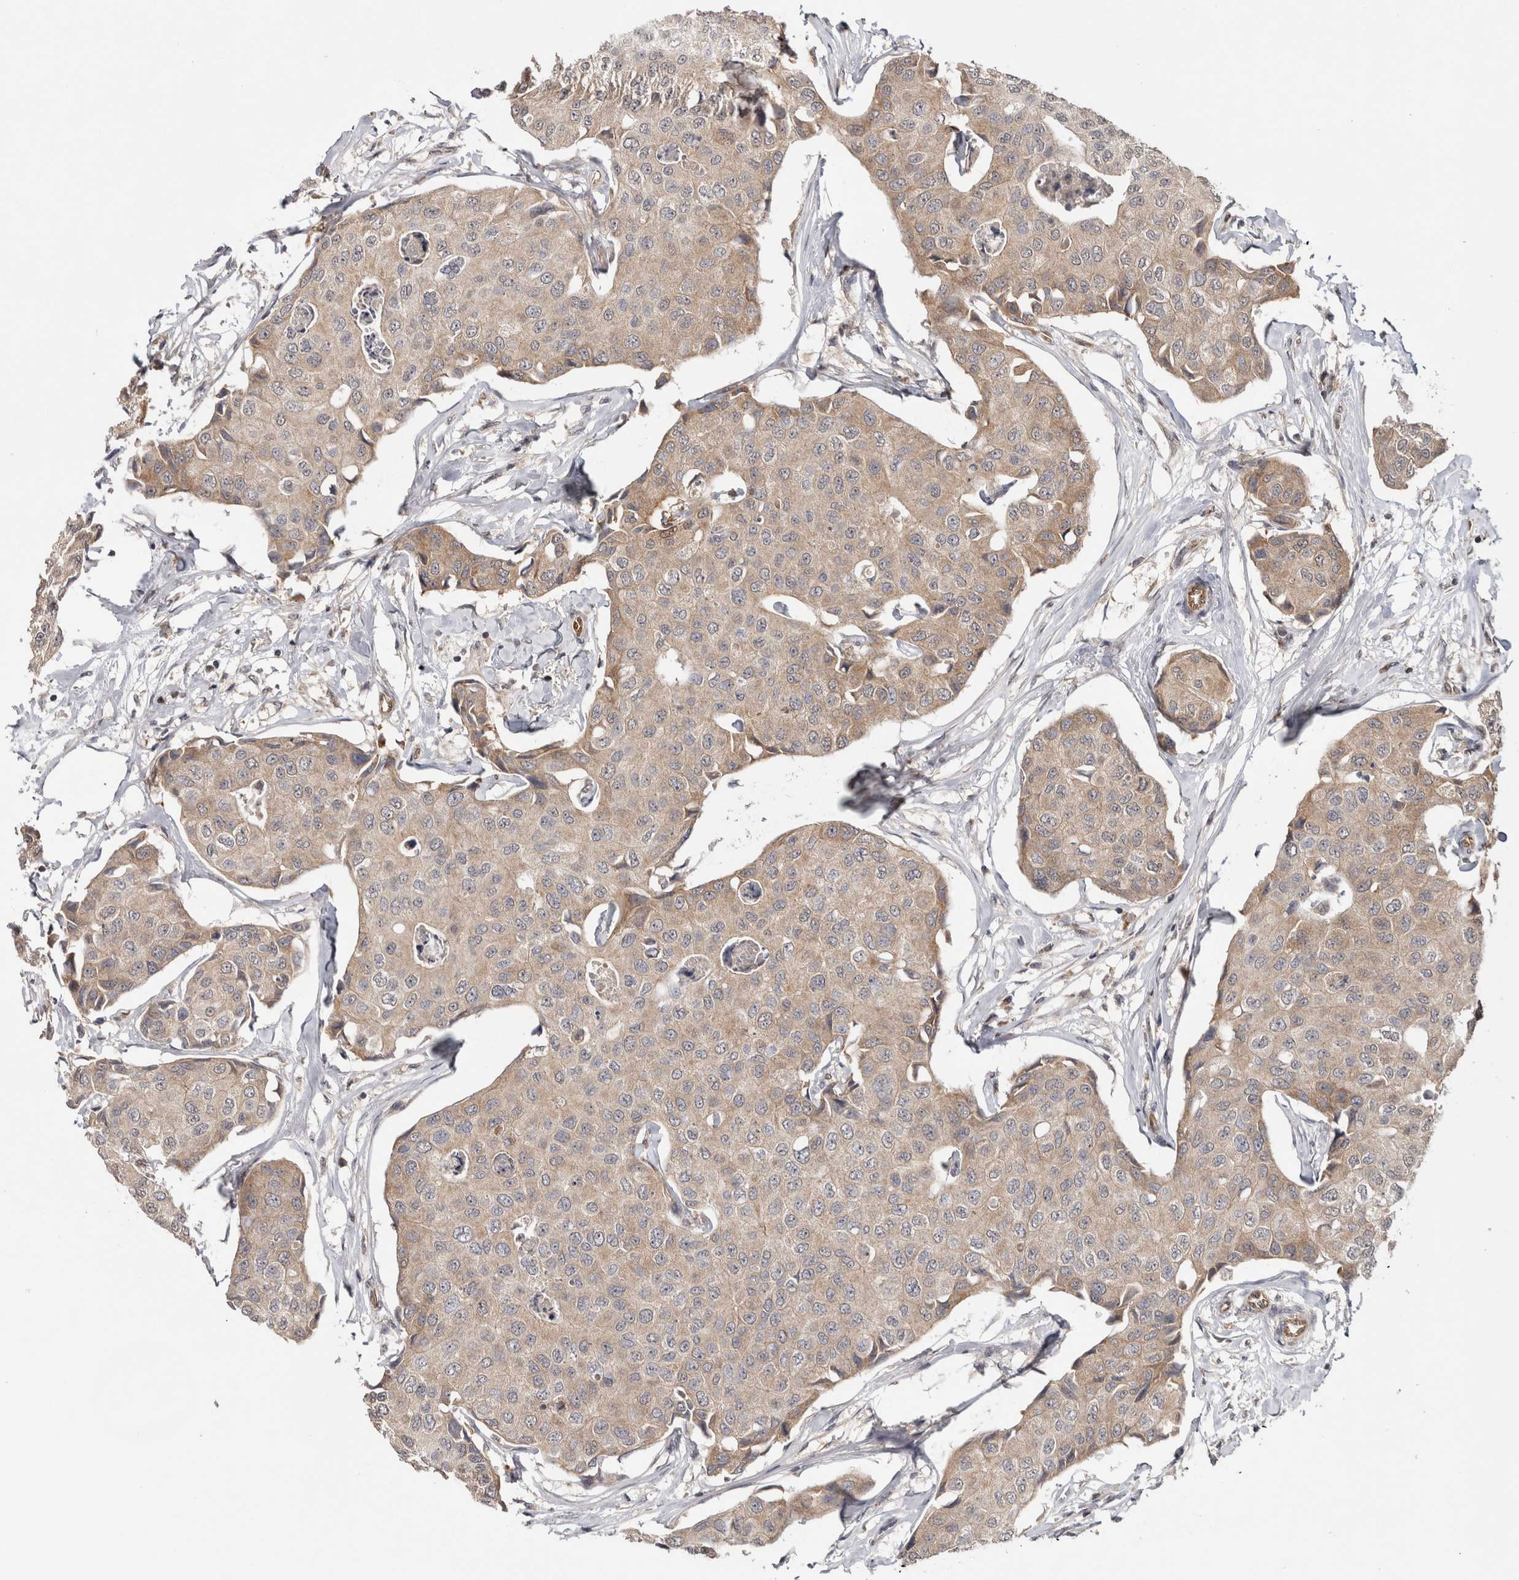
{"staining": {"intensity": "weak", "quantity": "25%-75%", "location": "cytoplasmic/membranous"}, "tissue": "breast cancer", "cell_type": "Tumor cells", "image_type": "cancer", "snomed": [{"axis": "morphology", "description": "Duct carcinoma"}, {"axis": "topography", "description": "Breast"}], "caption": "Immunohistochemical staining of human breast cancer demonstrates low levels of weak cytoplasmic/membranous protein expression in about 25%-75% of tumor cells. (Brightfield microscopy of DAB IHC at high magnification).", "gene": "HMOX2", "patient": {"sex": "female", "age": 80}}